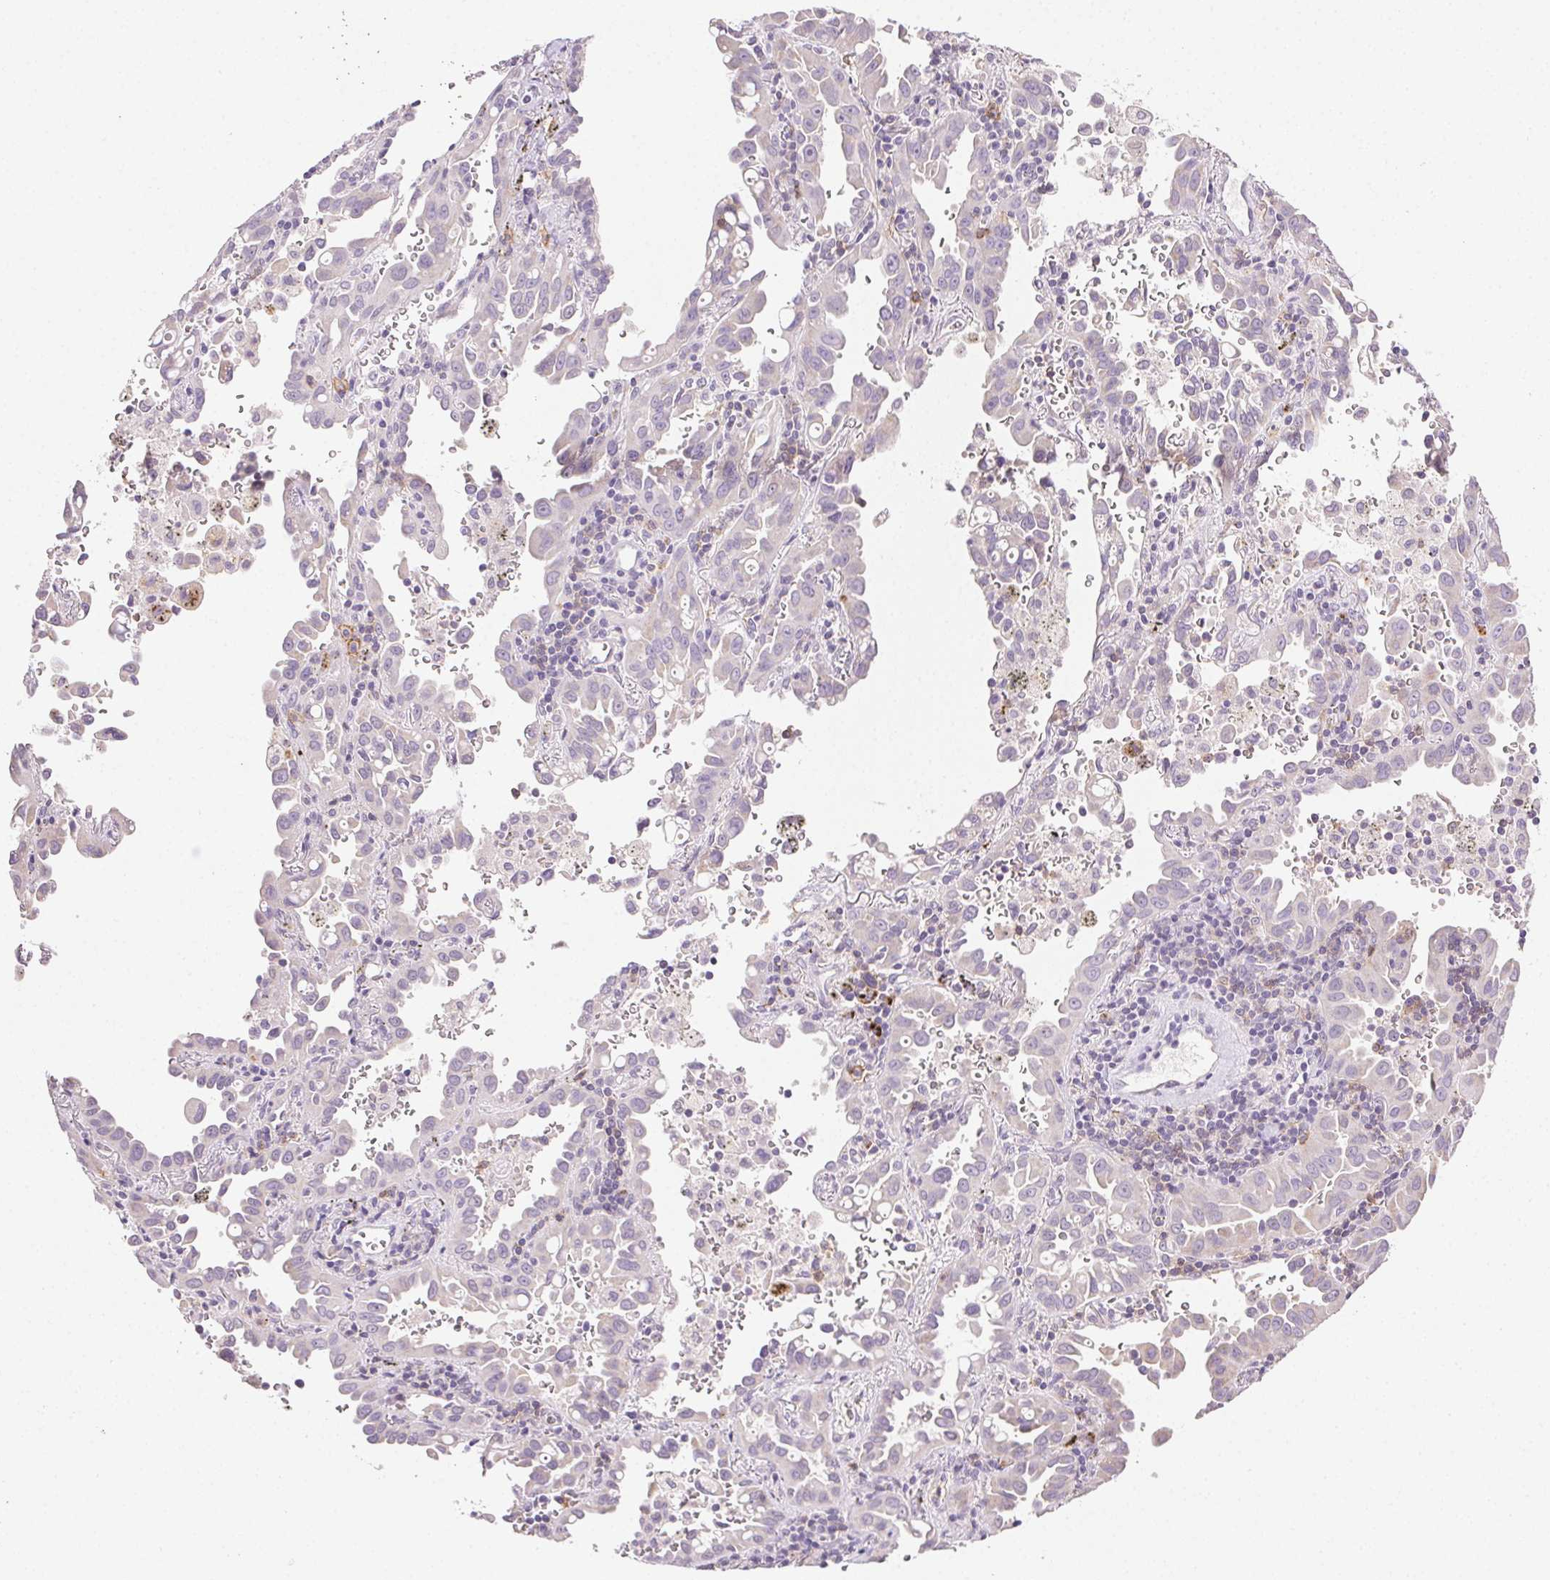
{"staining": {"intensity": "negative", "quantity": "none", "location": "none"}, "tissue": "lung cancer", "cell_type": "Tumor cells", "image_type": "cancer", "snomed": [{"axis": "morphology", "description": "Adenocarcinoma, NOS"}, {"axis": "topography", "description": "Lung"}], "caption": "IHC image of lung cancer stained for a protein (brown), which shows no expression in tumor cells.", "gene": "AKAP5", "patient": {"sex": "male", "age": 68}}